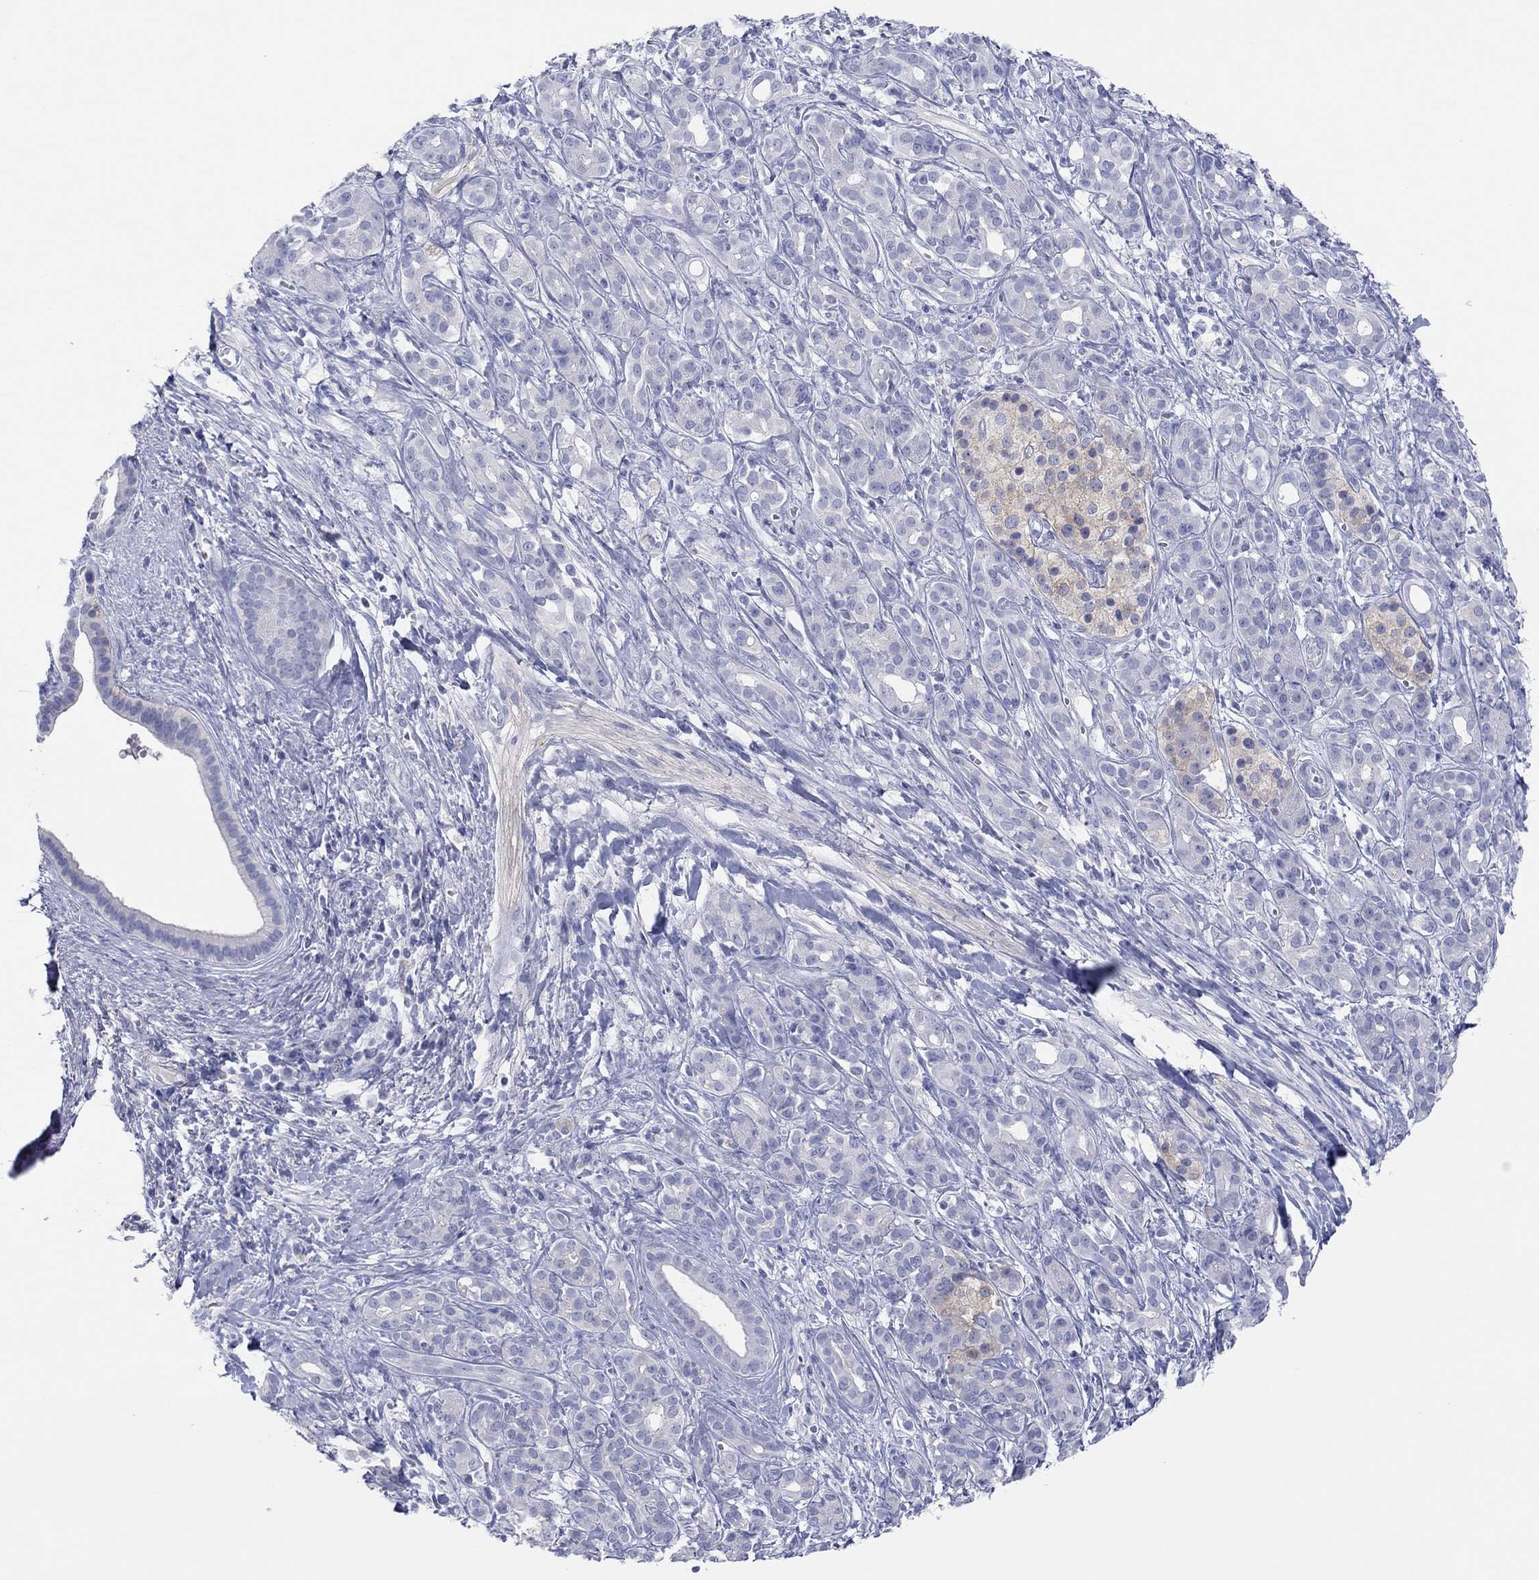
{"staining": {"intensity": "negative", "quantity": "none", "location": "none"}, "tissue": "pancreatic cancer", "cell_type": "Tumor cells", "image_type": "cancer", "snomed": [{"axis": "morphology", "description": "Adenocarcinoma, NOS"}, {"axis": "topography", "description": "Pancreas"}], "caption": "The micrograph displays no staining of tumor cells in pancreatic cancer.", "gene": "CPNE6", "patient": {"sex": "male", "age": 61}}